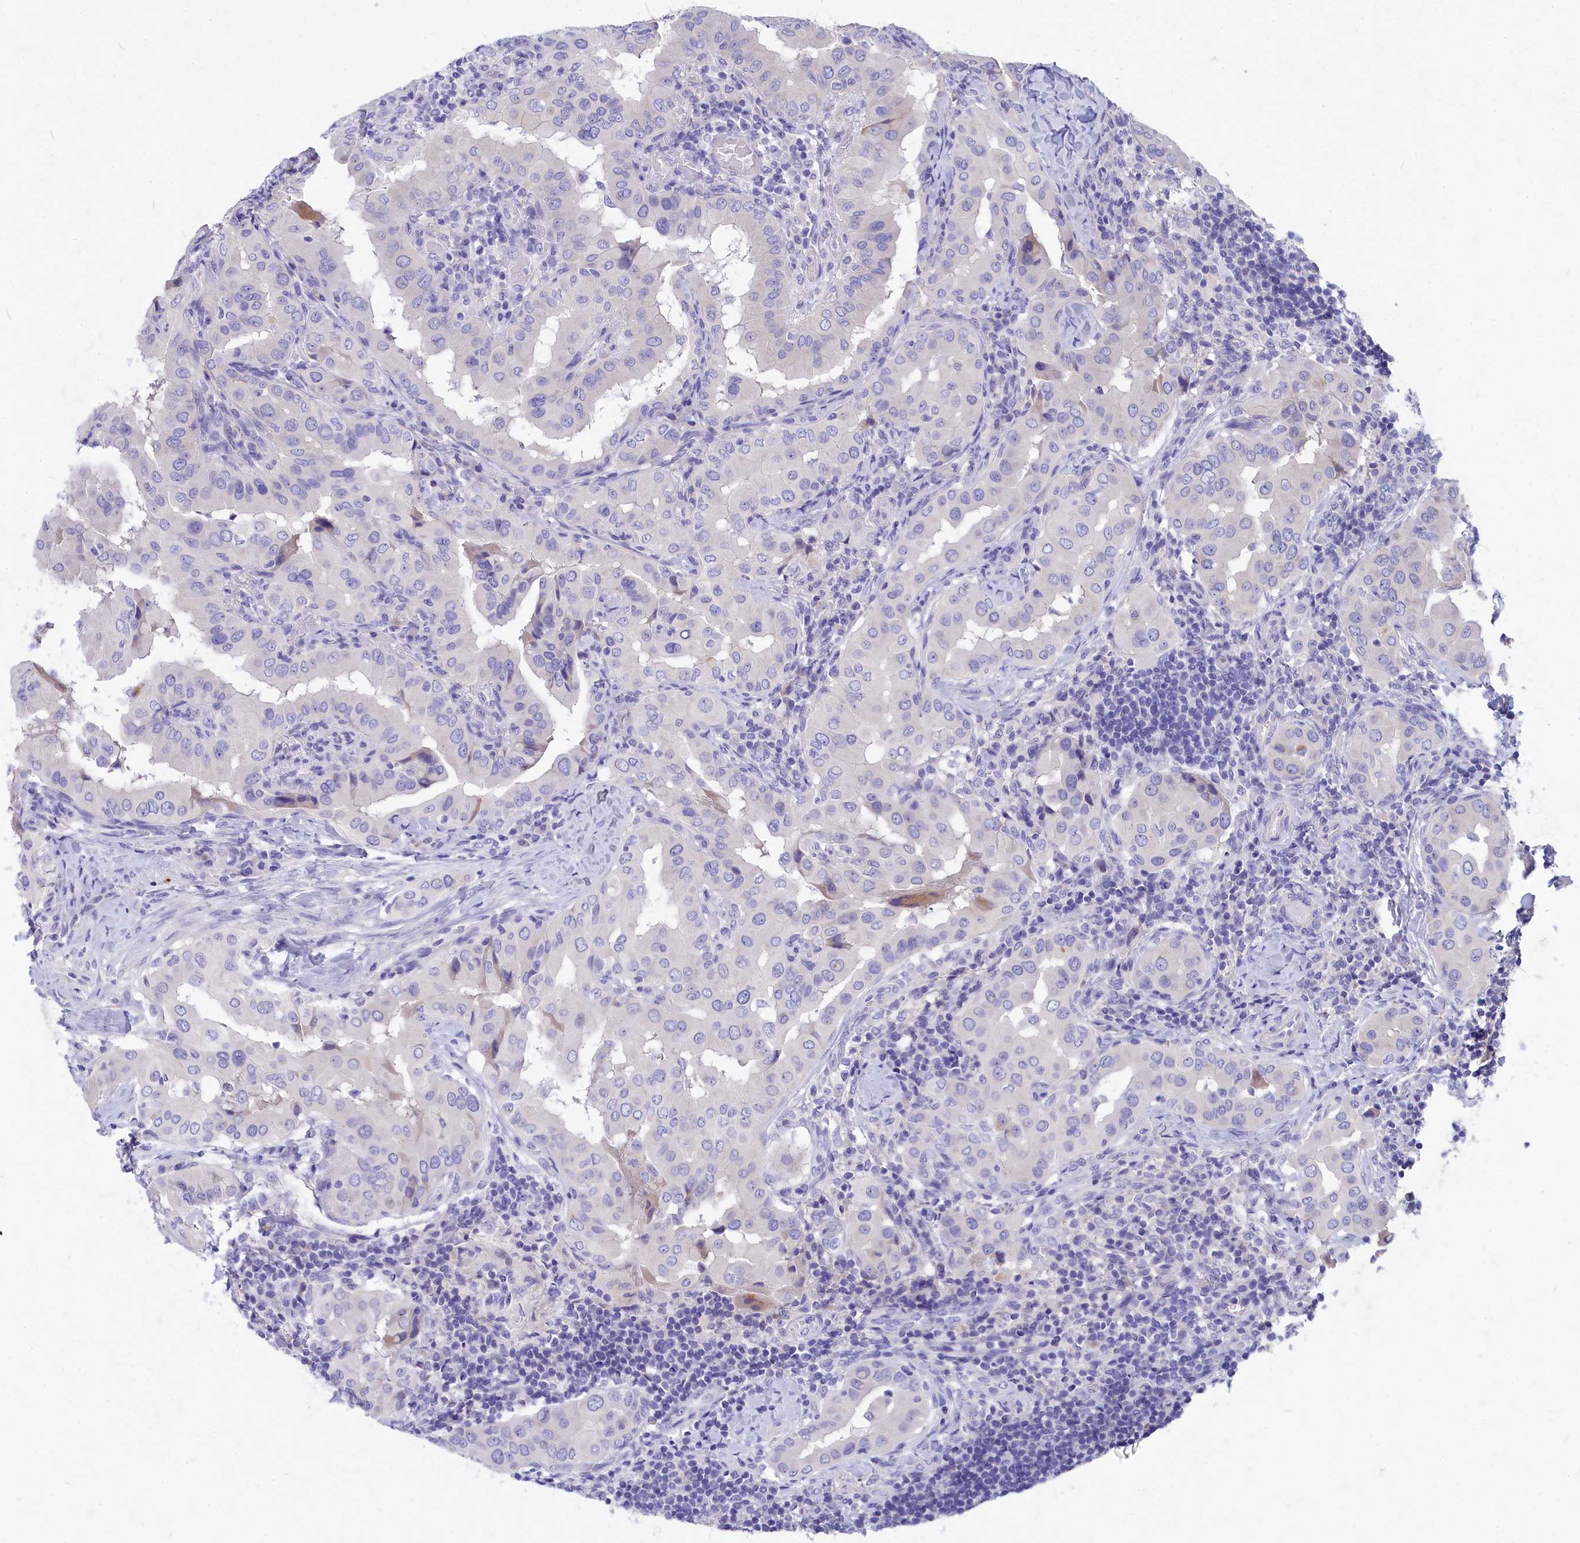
{"staining": {"intensity": "negative", "quantity": "none", "location": "none"}, "tissue": "thyroid cancer", "cell_type": "Tumor cells", "image_type": "cancer", "snomed": [{"axis": "morphology", "description": "Papillary adenocarcinoma, NOS"}, {"axis": "topography", "description": "Thyroid gland"}], "caption": "IHC of thyroid papillary adenocarcinoma demonstrates no positivity in tumor cells.", "gene": "DEFB119", "patient": {"sex": "male", "age": 33}}